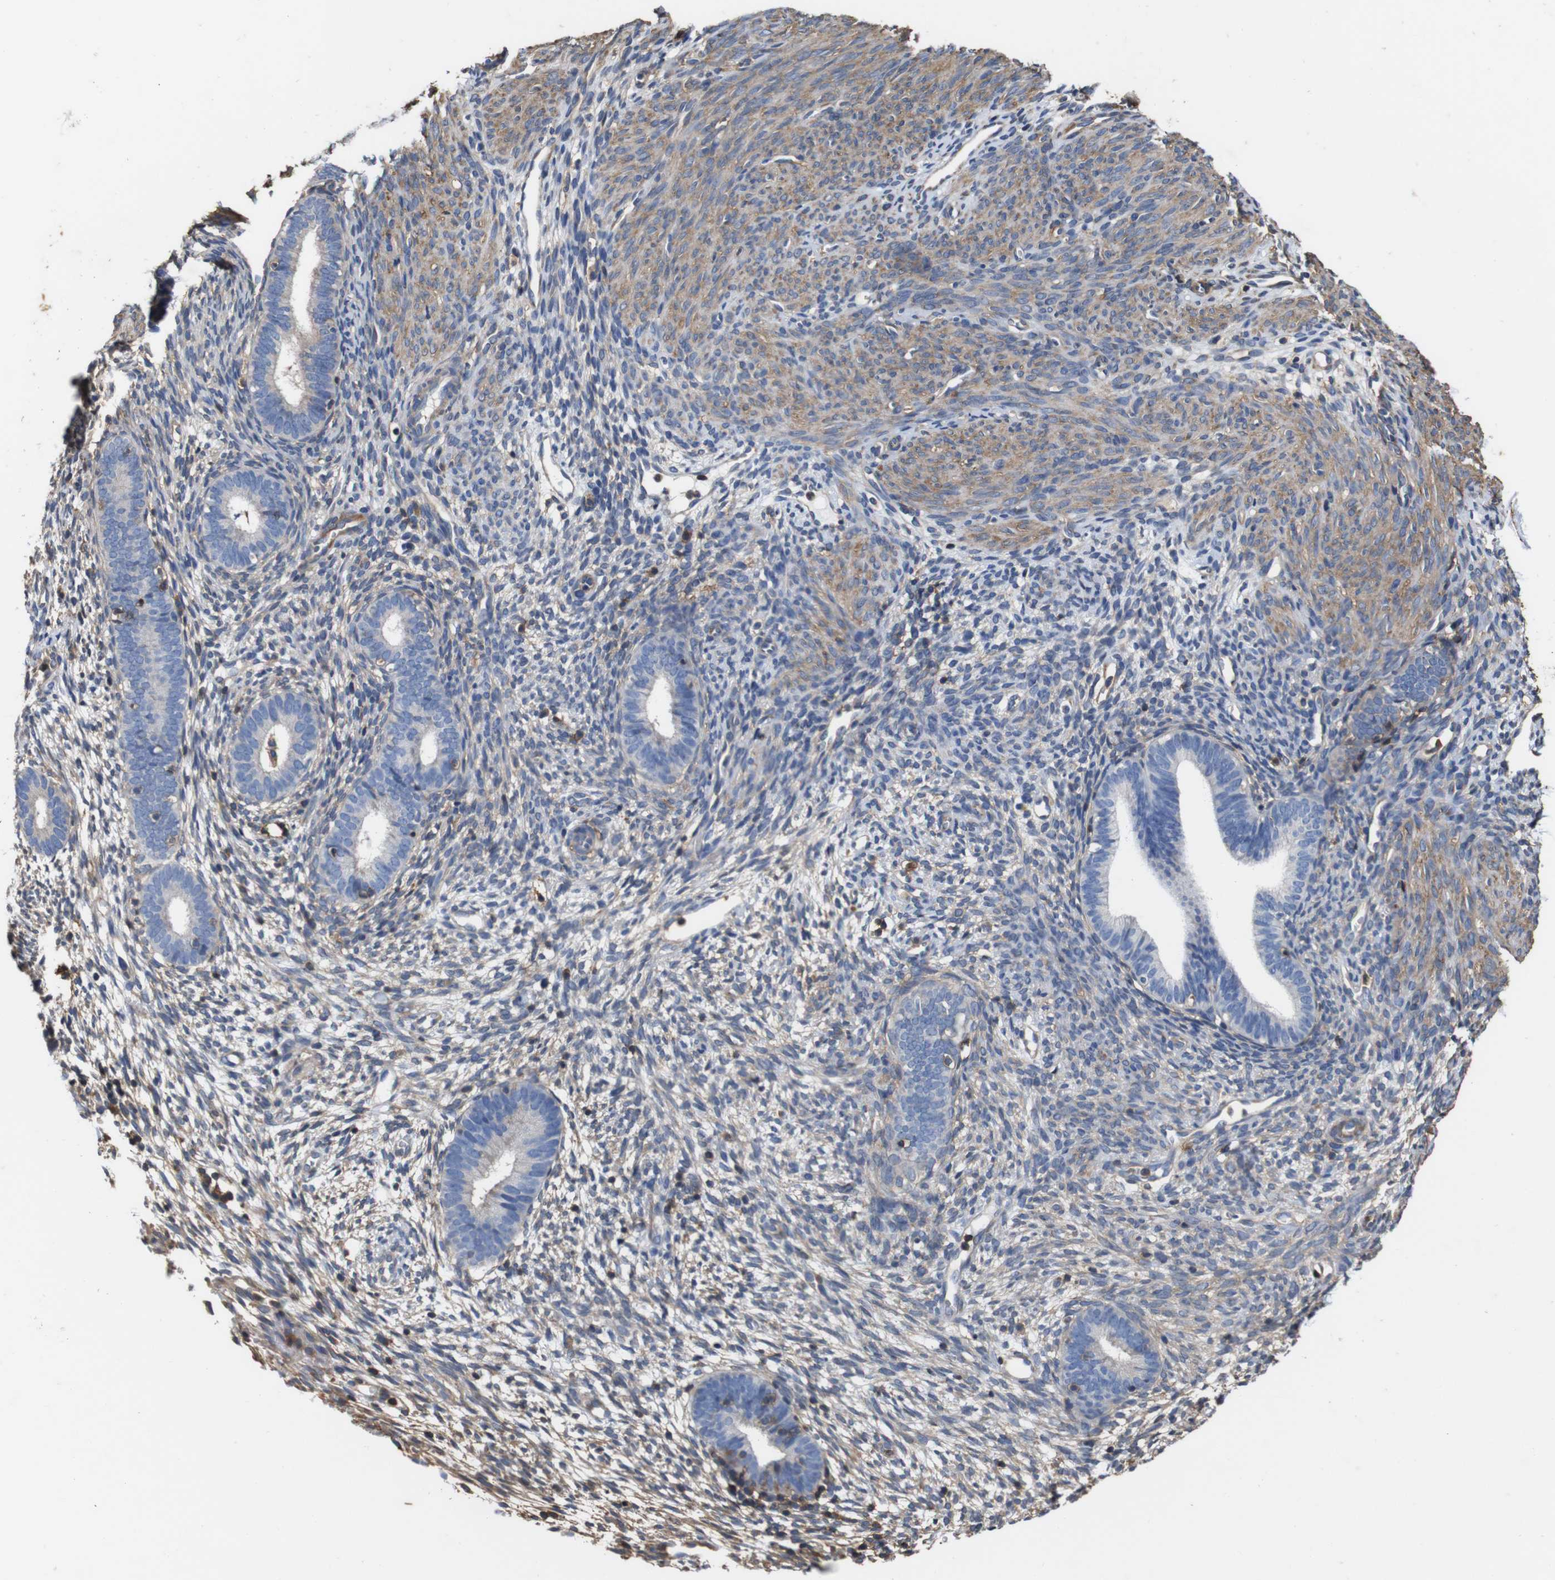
{"staining": {"intensity": "moderate", "quantity": "25%-75%", "location": "cytoplasmic/membranous"}, "tissue": "endometrium", "cell_type": "Cells in endometrial stroma", "image_type": "normal", "snomed": [{"axis": "morphology", "description": "Normal tissue, NOS"}, {"axis": "morphology", "description": "Adenocarcinoma, NOS"}, {"axis": "topography", "description": "Endometrium"}, {"axis": "topography", "description": "Ovary"}], "caption": "Moderate cytoplasmic/membranous protein staining is appreciated in about 25%-75% of cells in endometrial stroma in endometrium.", "gene": "PI4KA", "patient": {"sex": "female", "age": 68}}